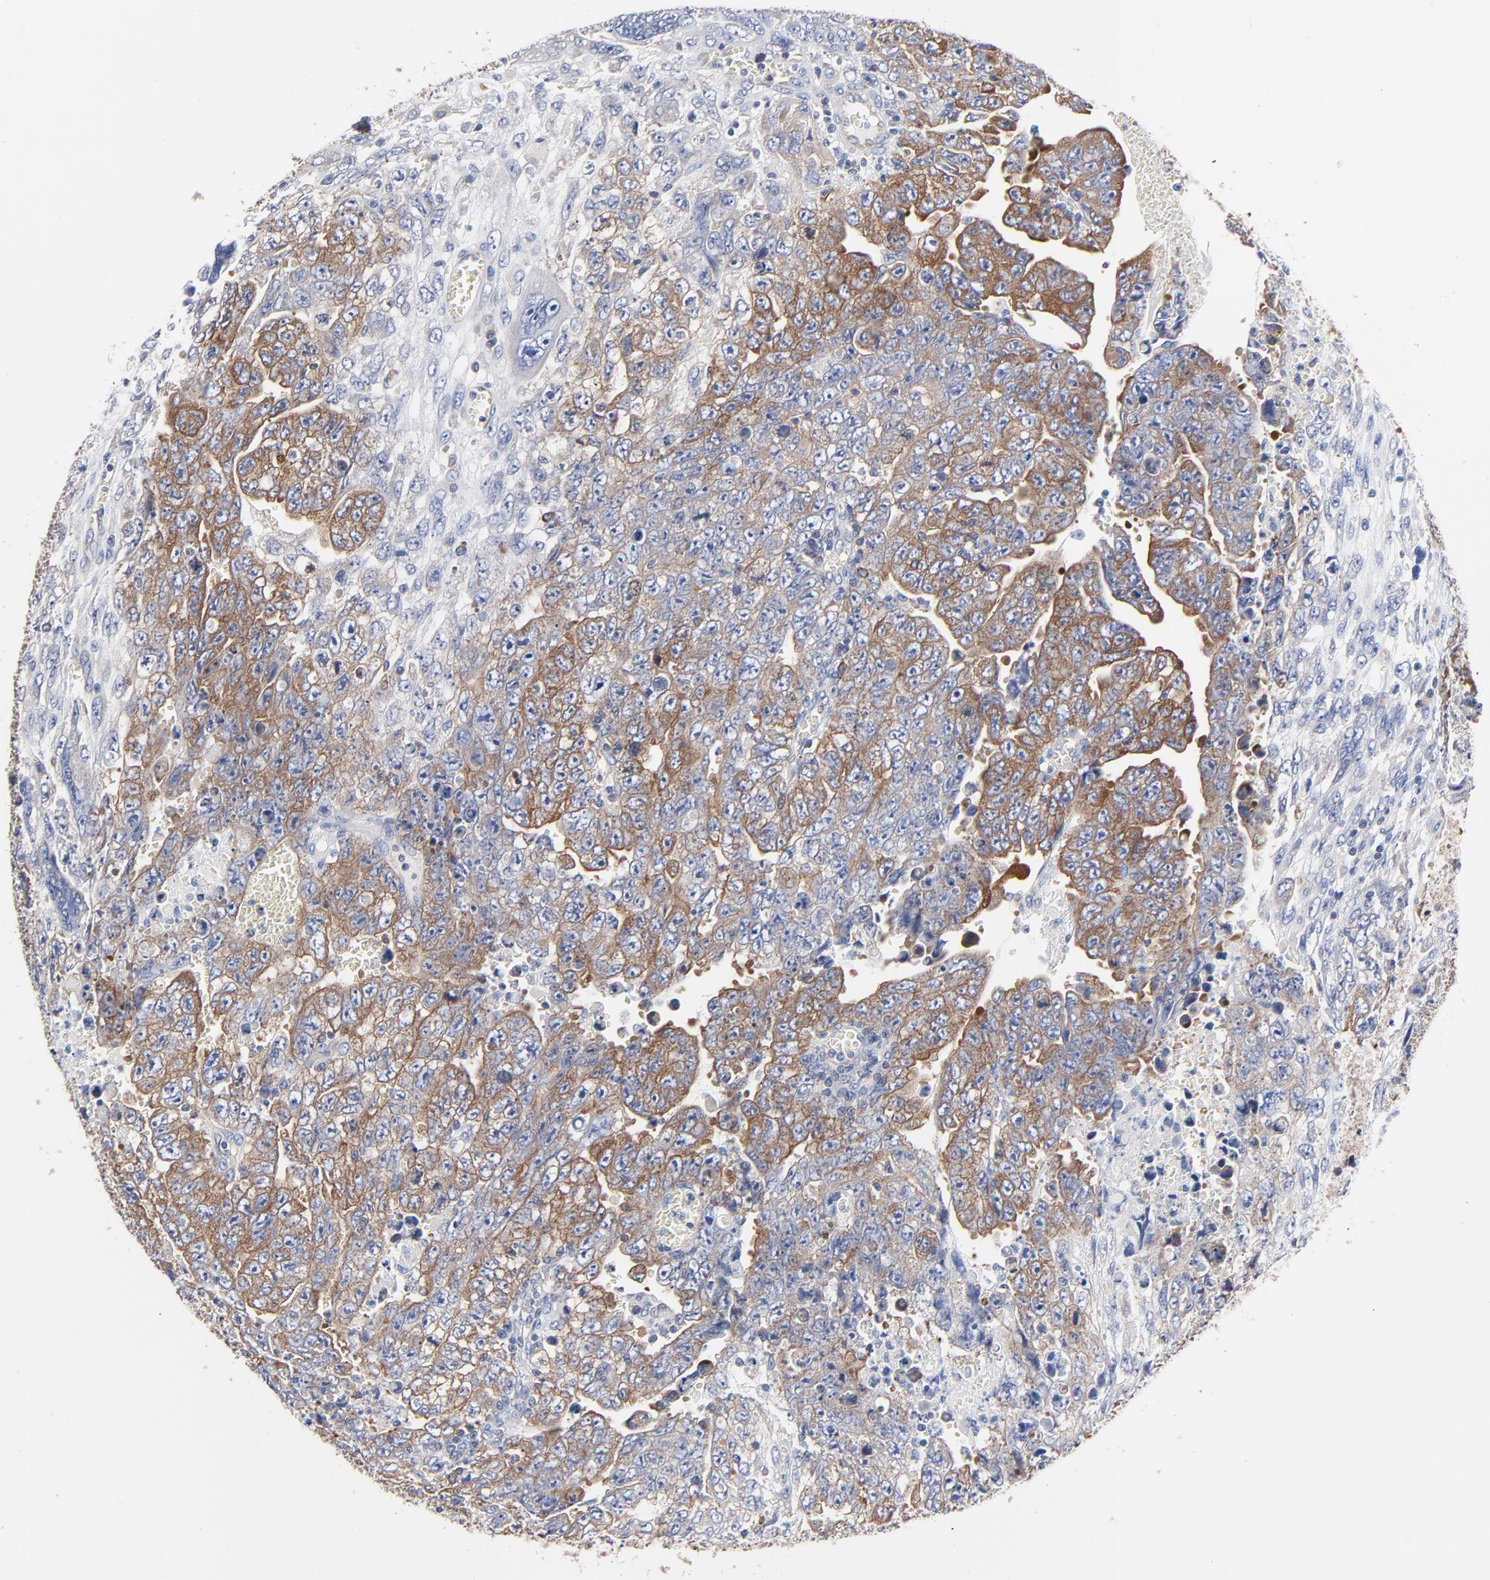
{"staining": {"intensity": "moderate", "quantity": ">75%", "location": "cytoplasmic/membranous"}, "tissue": "testis cancer", "cell_type": "Tumor cells", "image_type": "cancer", "snomed": [{"axis": "morphology", "description": "Carcinoma, Embryonal, NOS"}, {"axis": "topography", "description": "Testis"}], "caption": "Approximately >75% of tumor cells in testis cancer (embryonal carcinoma) display moderate cytoplasmic/membranous protein staining as visualized by brown immunohistochemical staining.", "gene": "CD2AP", "patient": {"sex": "male", "age": 28}}